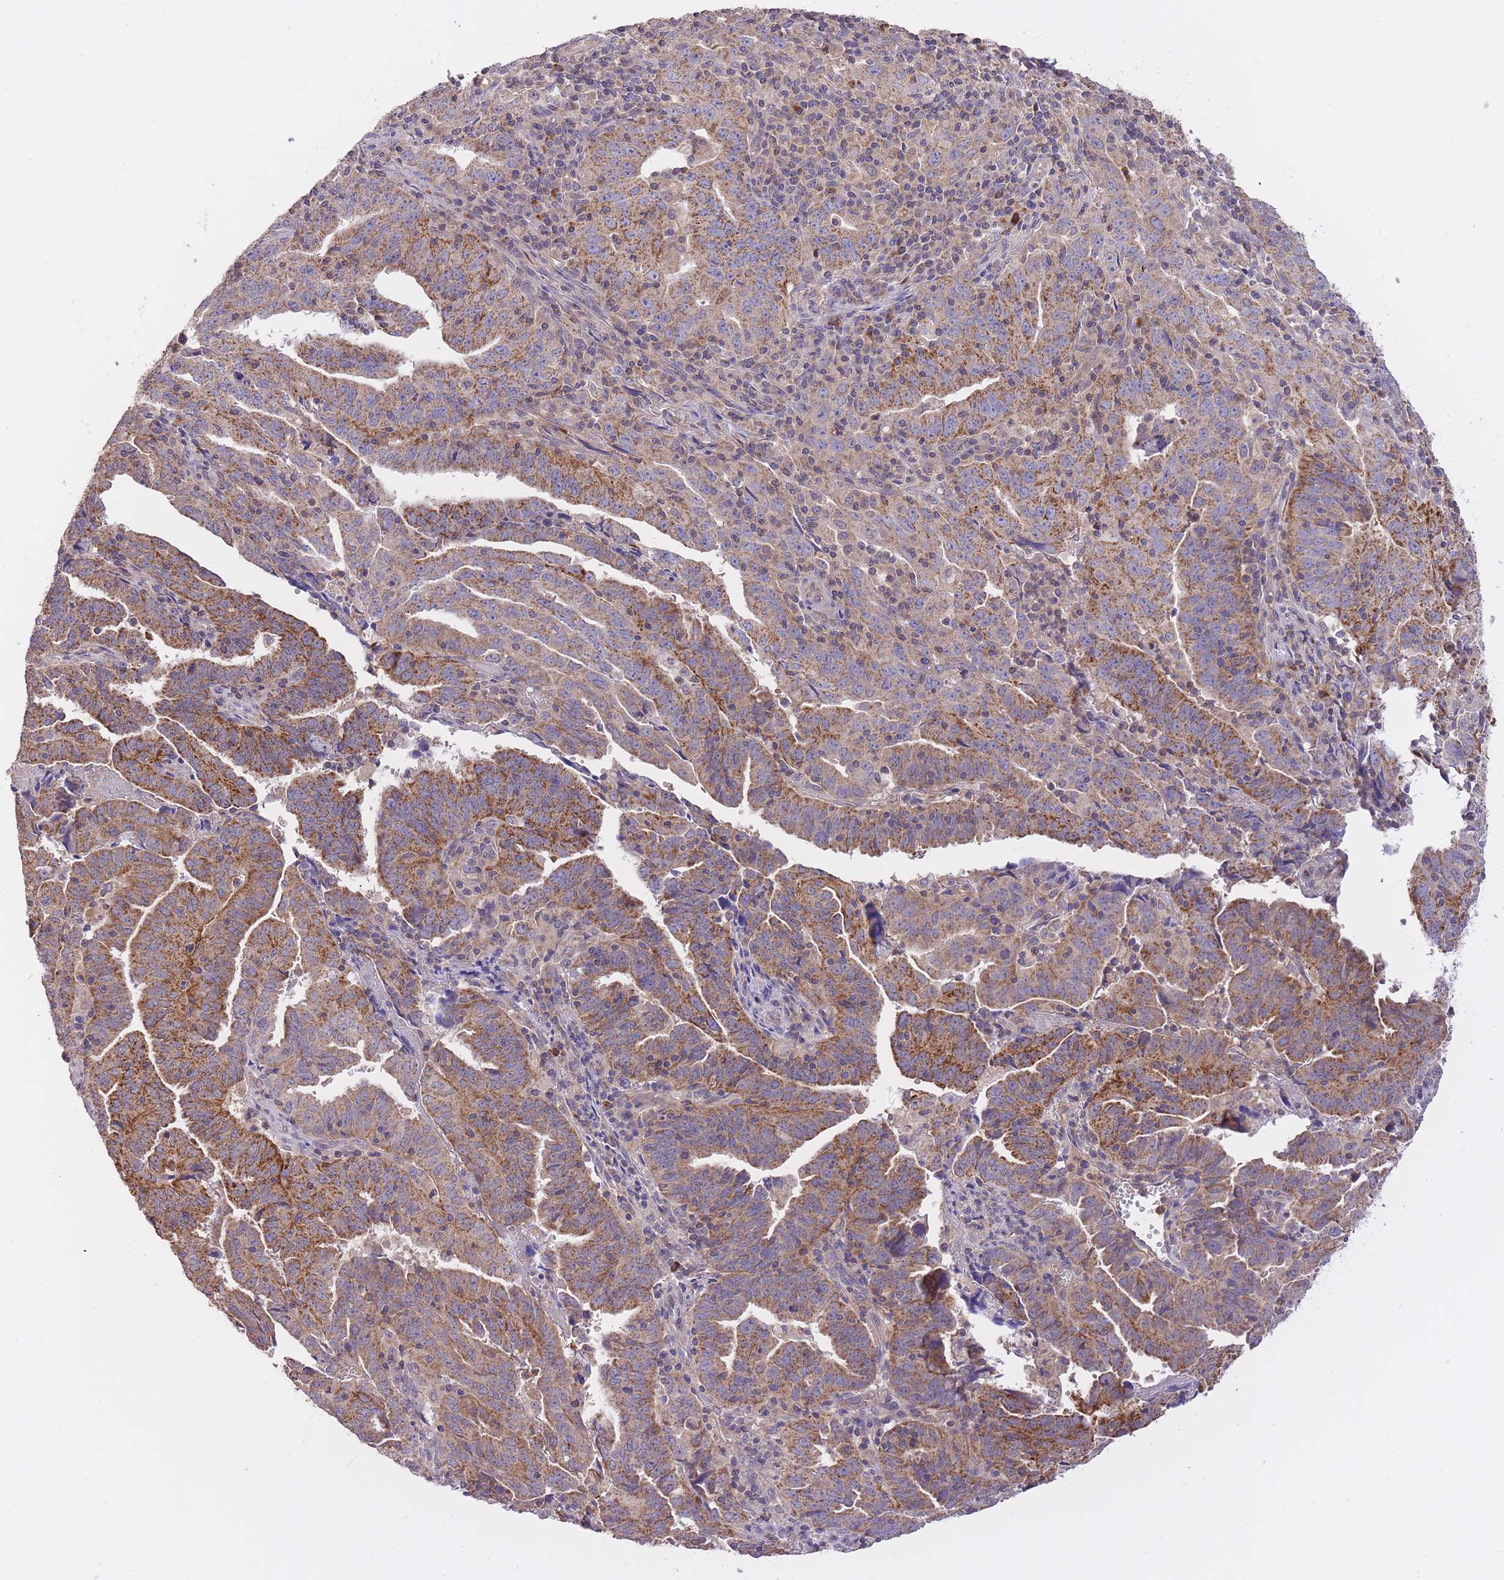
{"staining": {"intensity": "moderate", "quantity": ">75%", "location": "cytoplasmic/membranous"}, "tissue": "endometrial cancer", "cell_type": "Tumor cells", "image_type": "cancer", "snomed": [{"axis": "morphology", "description": "Adenocarcinoma, NOS"}, {"axis": "topography", "description": "Endometrium"}], "caption": "An immunohistochemistry histopathology image of neoplastic tissue is shown. Protein staining in brown shows moderate cytoplasmic/membranous positivity in adenocarcinoma (endometrial) within tumor cells. Immunohistochemistry stains the protein of interest in brown and the nuclei are stained blue.", "gene": "PREP", "patient": {"sex": "female", "age": 60}}